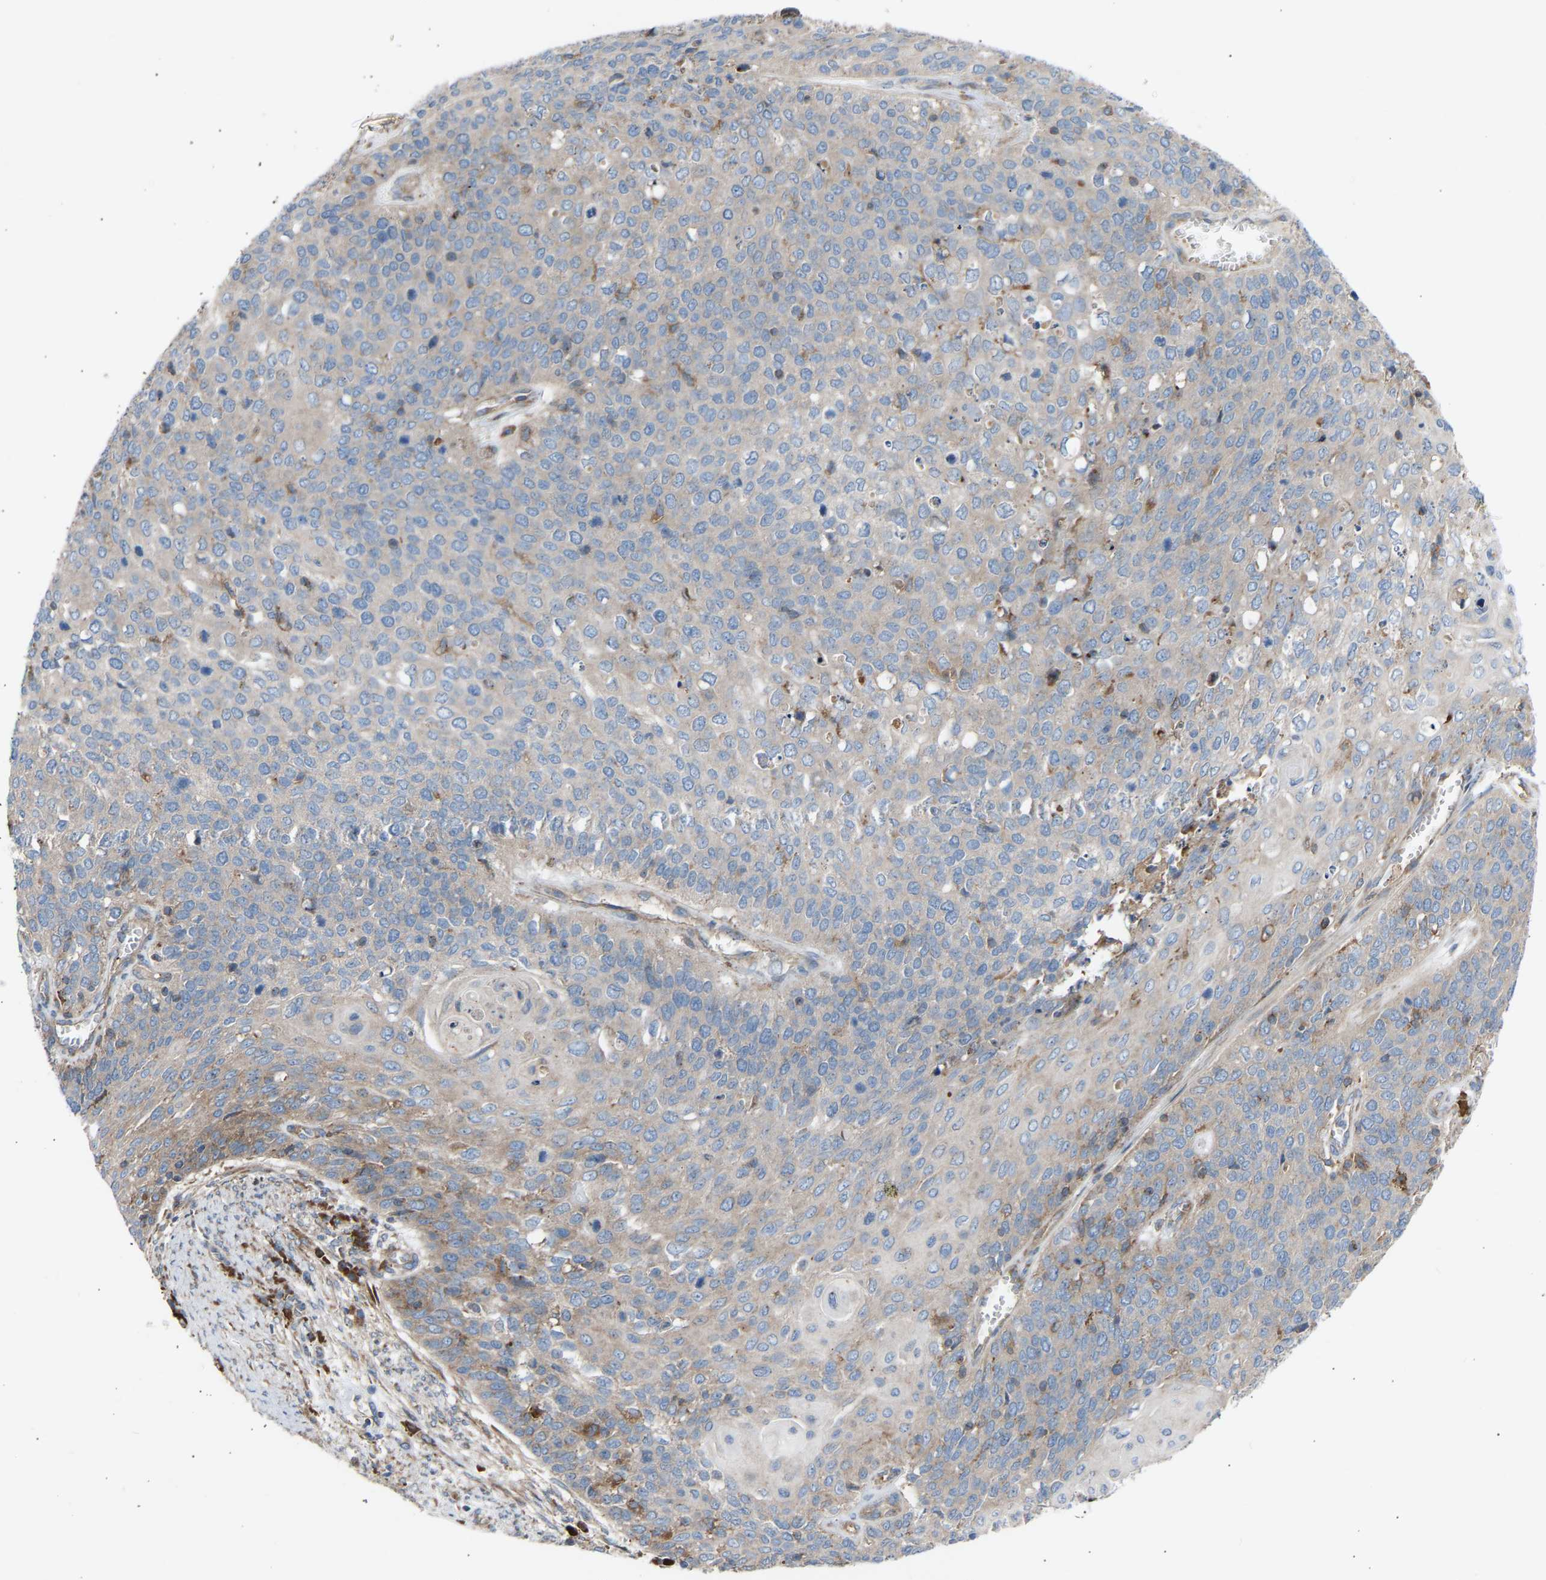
{"staining": {"intensity": "weak", "quantity": "<25%", "location": "cytoplasmic/membranous"}, "tissue": "cervical cancer", "cell_type": "Tumor cells", "image_type": "cancer", "snomed": [{"axis": "morphology", "description": "Squamous cell carcinoma, NOS"}, {"axis": "topography", "description": "Cervix"}], "caption": "Tumor cells show no significant protein expression in cervical squamous cell carcinoma.", "gene": "GCN1", "patient": {"sex": "female", "age": 39}}